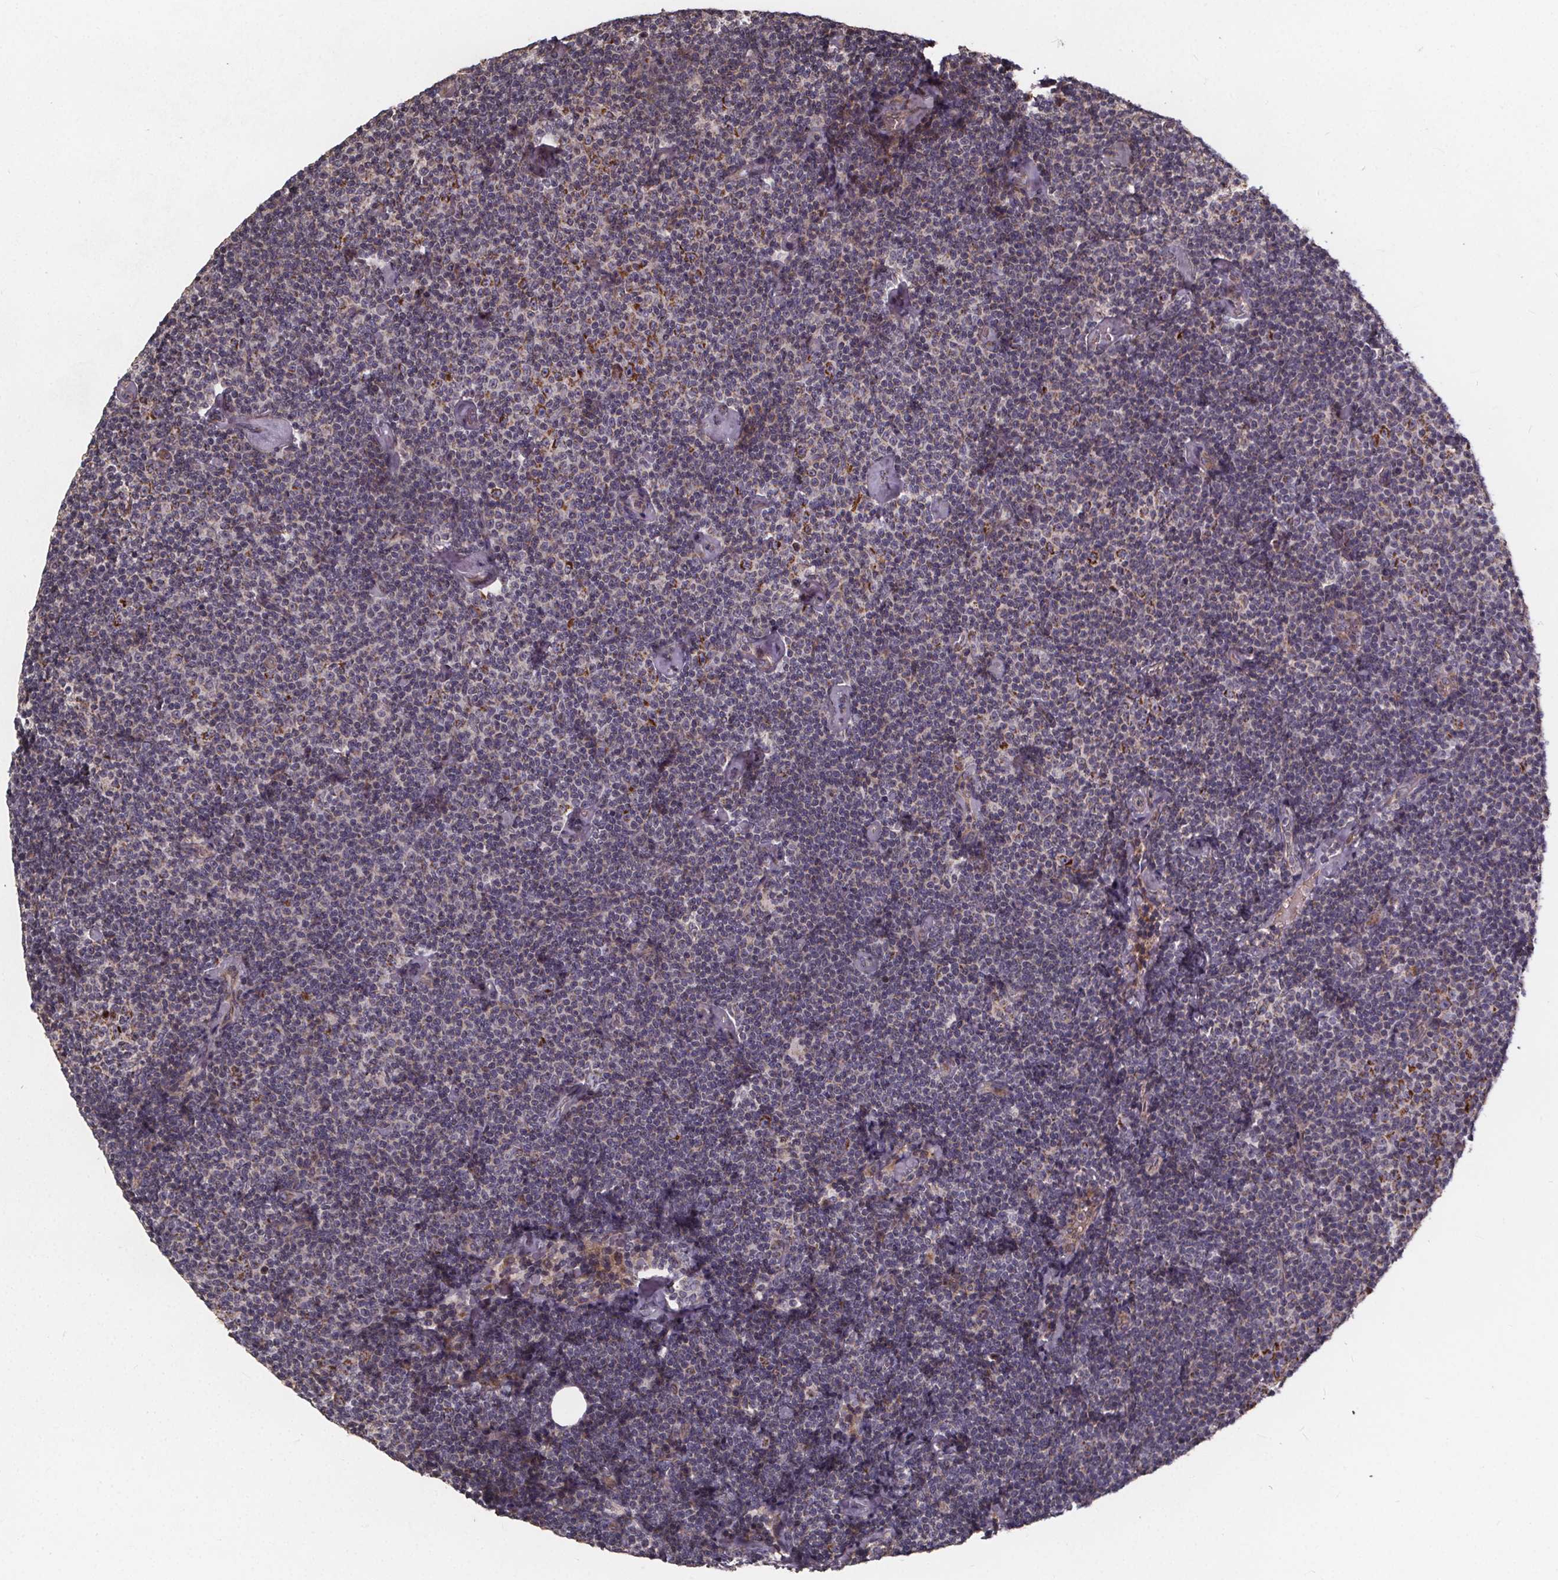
{"staining": {"intensity": "negative", "quantity": "none", "location": "none"}, "tissue": "lymphoma", "cell_type": "Tumor cells", "image_type": "cancer", "snomed": [{"axis": "morphology", "description": "Malignant lymphoma, non-Hodgkin's type, Low grade"}, {"axis": "topography", "description": "Lymph node"}], "caption": "This is a photomicrograph of IHC staining of low-grade malignant lymphoma, non-Hodgkin's type, which shows no expression in tumor cells.", "gene": "YME1L1", "patient": {"sex": "male", "age": 81}}